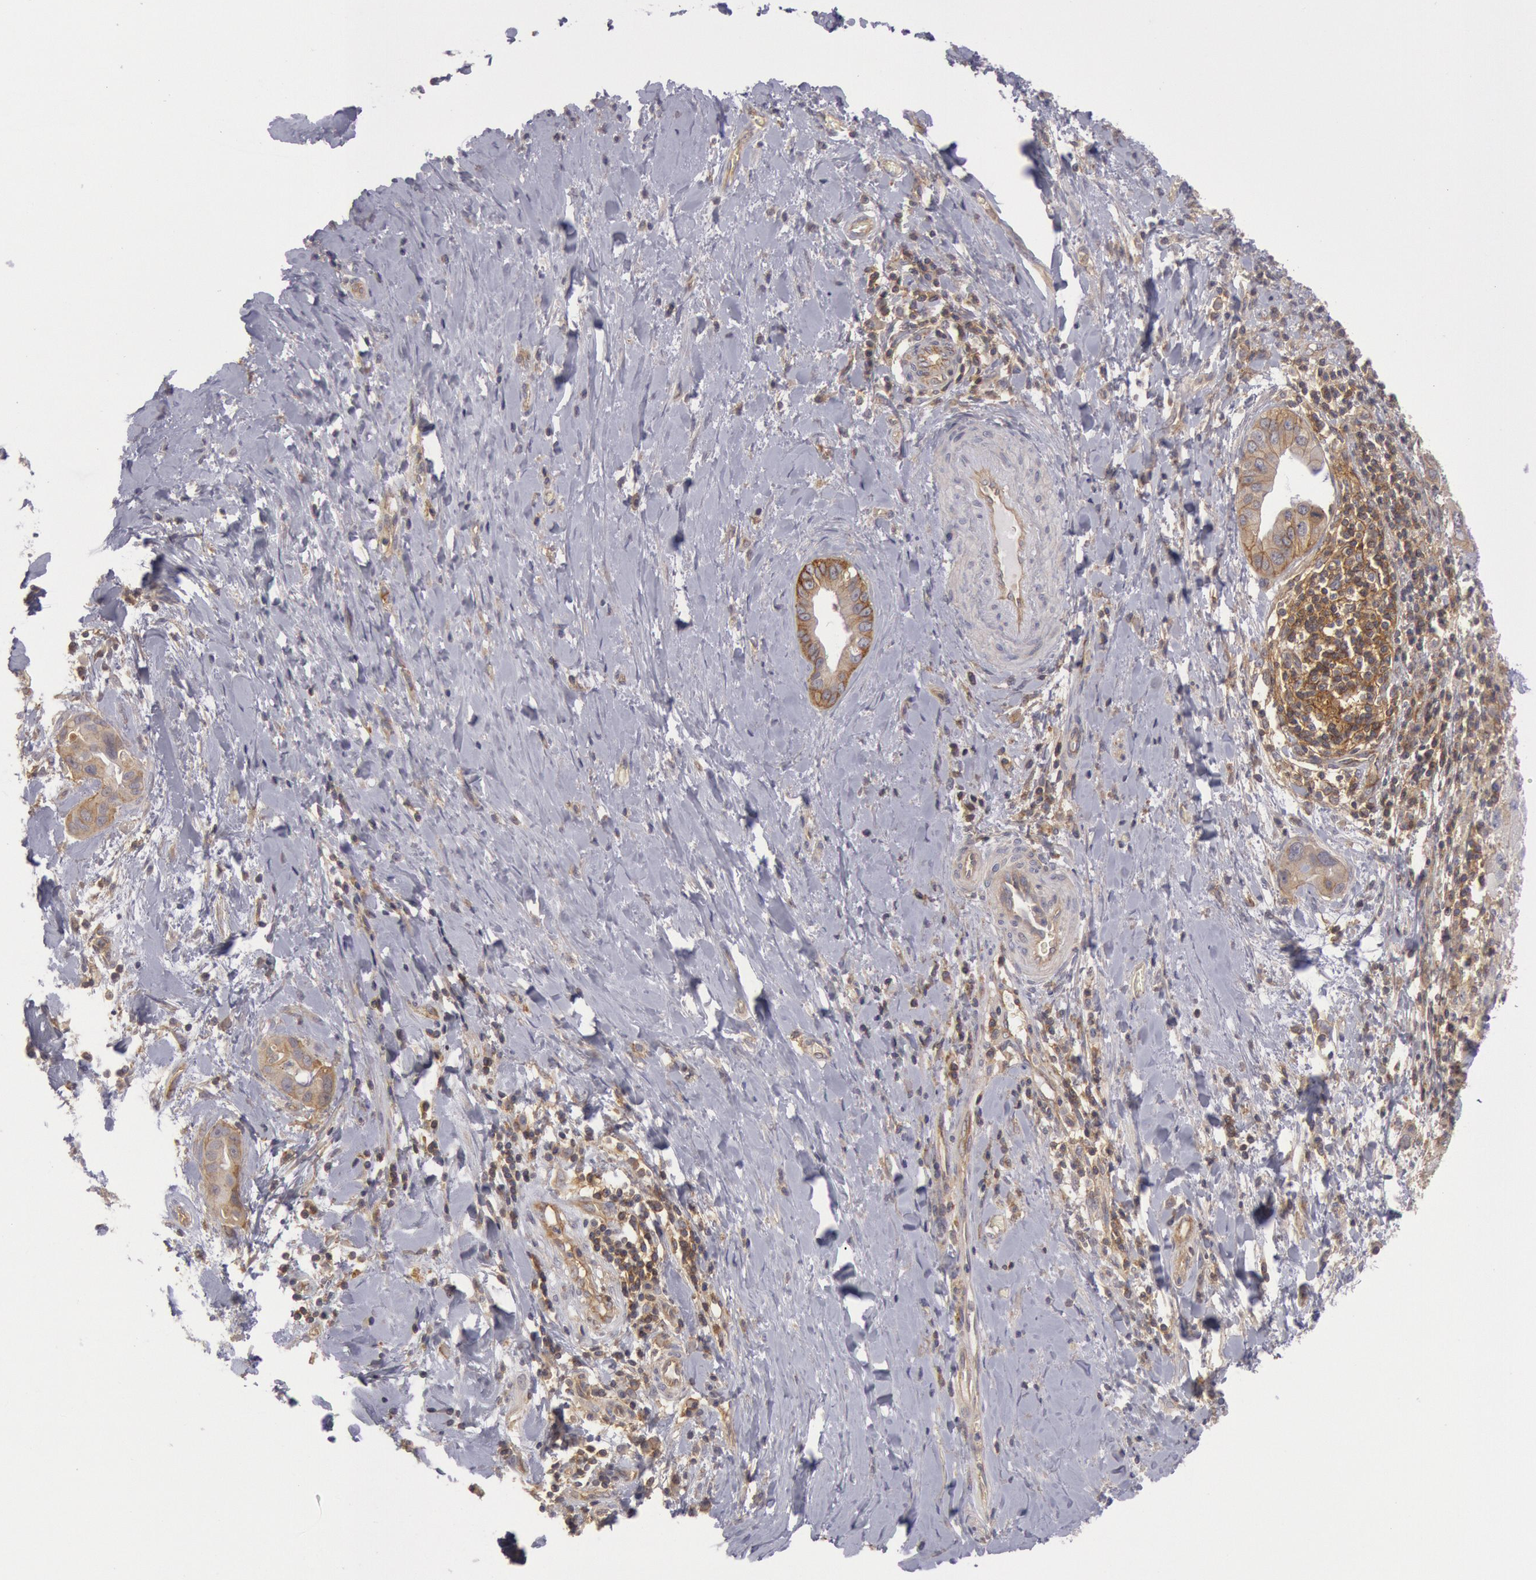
{"staining": {"intensity": "moderate", "quantity": ">75%", "location": "cytoplasmic/membranous"}, "tissue": "liver cancer", "cell_type": "Tumor cells", "image_type": "cancer", "snomed": [{"axis": "morphology", "description": "Cholangiocarcinoma"}, {"axis": "topography", "description": "Liver"}], "caption": "Protein staining of liver cholangiocarcinoma tissue reveals moderate cytoplasmic/membranous positivity in approximately >75% of tumor cells.", "gene": "STX4", "patient": {"sex": "female", "age": 65}}